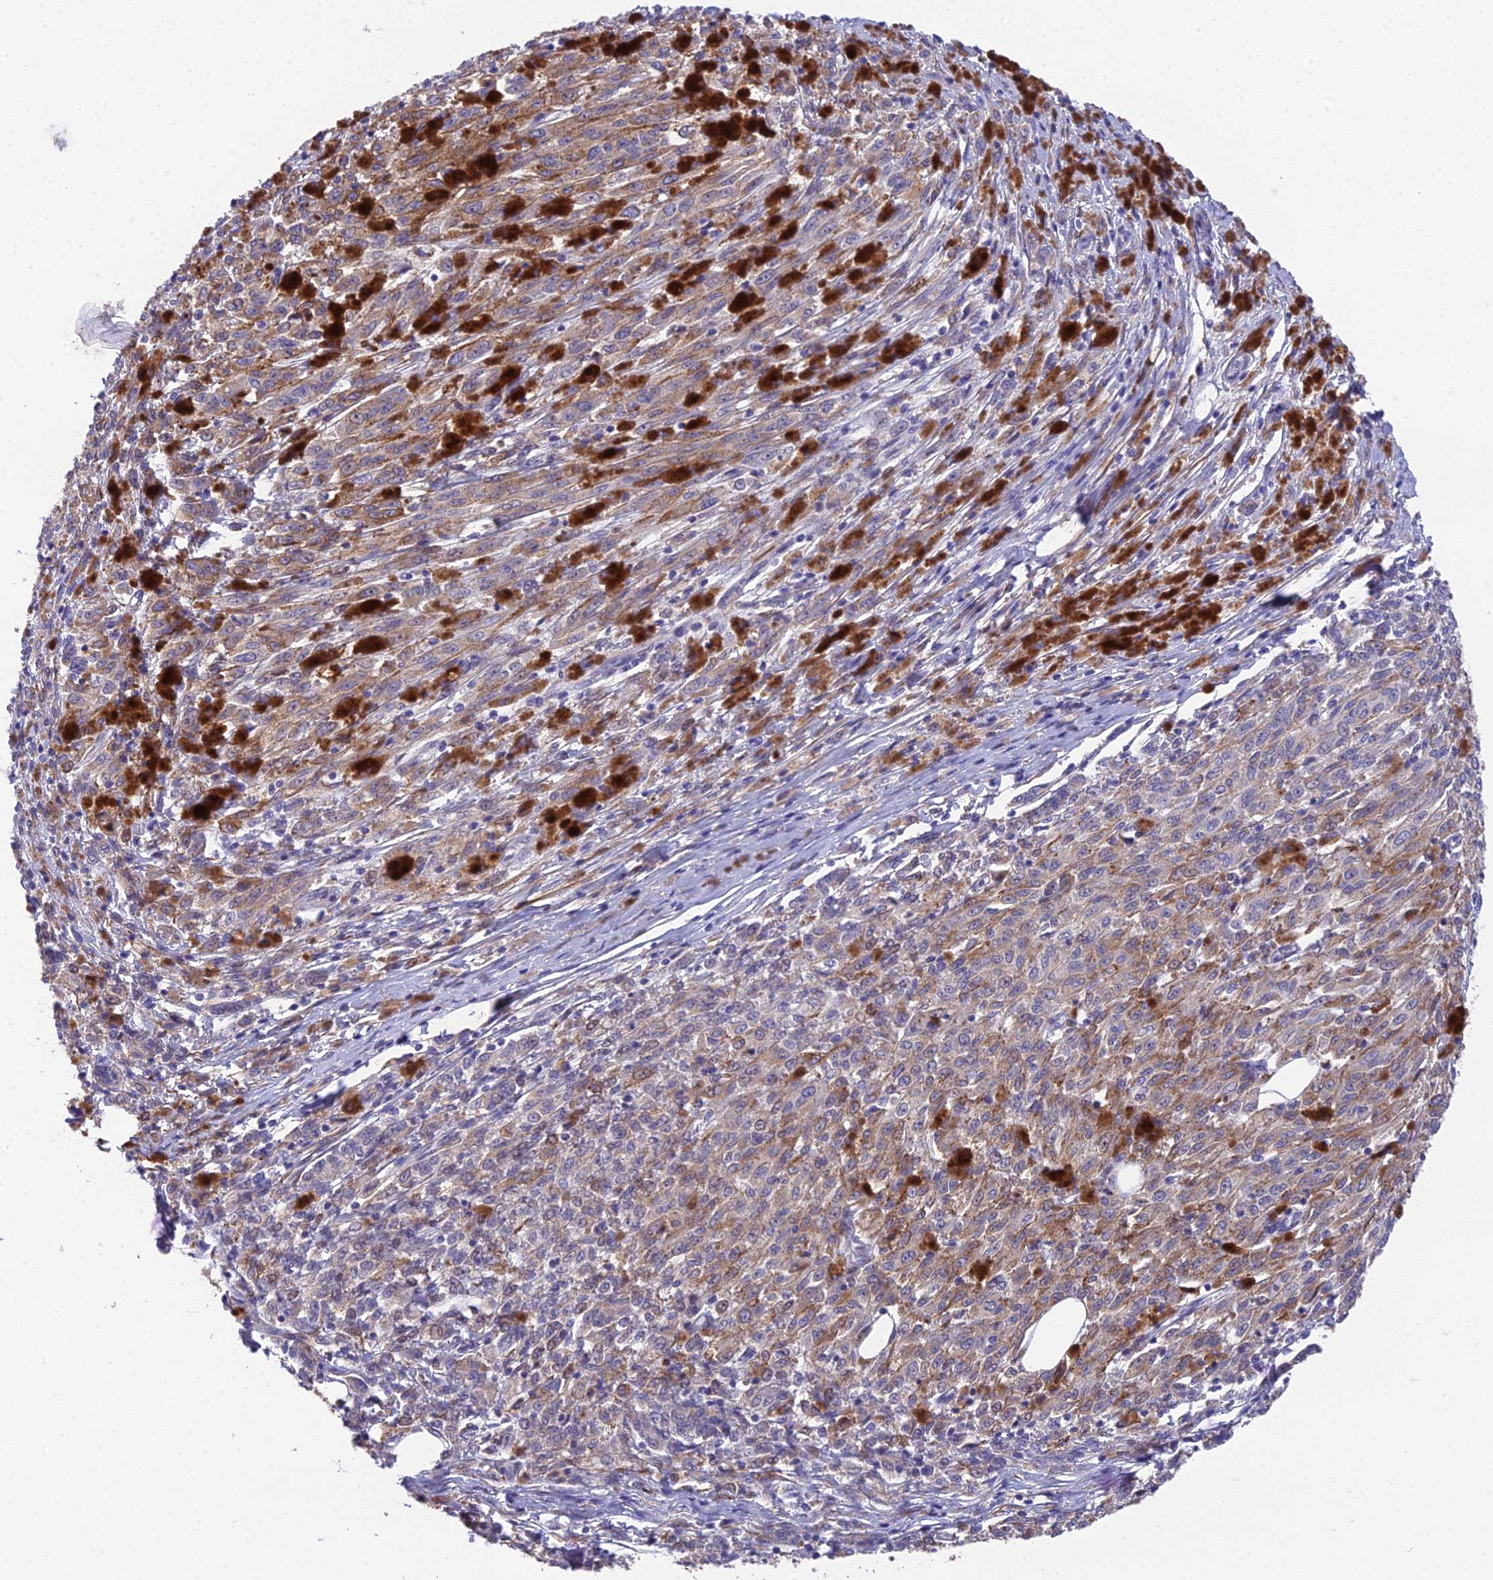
{"staining": {"intensity": "negative", "quantity": "none", "location": "none"}, "tissue": "melanoma", "cell_type": "Tumor cells", "image_type": "cancer", "snomed": [{"axis": "morphology", "description": "Malignant melanoma, NOS"}, {"axis": "topography", "description": "Skin"}], "caption": "There is no significant staining in tumor cells of melanoma.", "gene": "PUS10", "patient": {"sex": "female", "age": 52}}